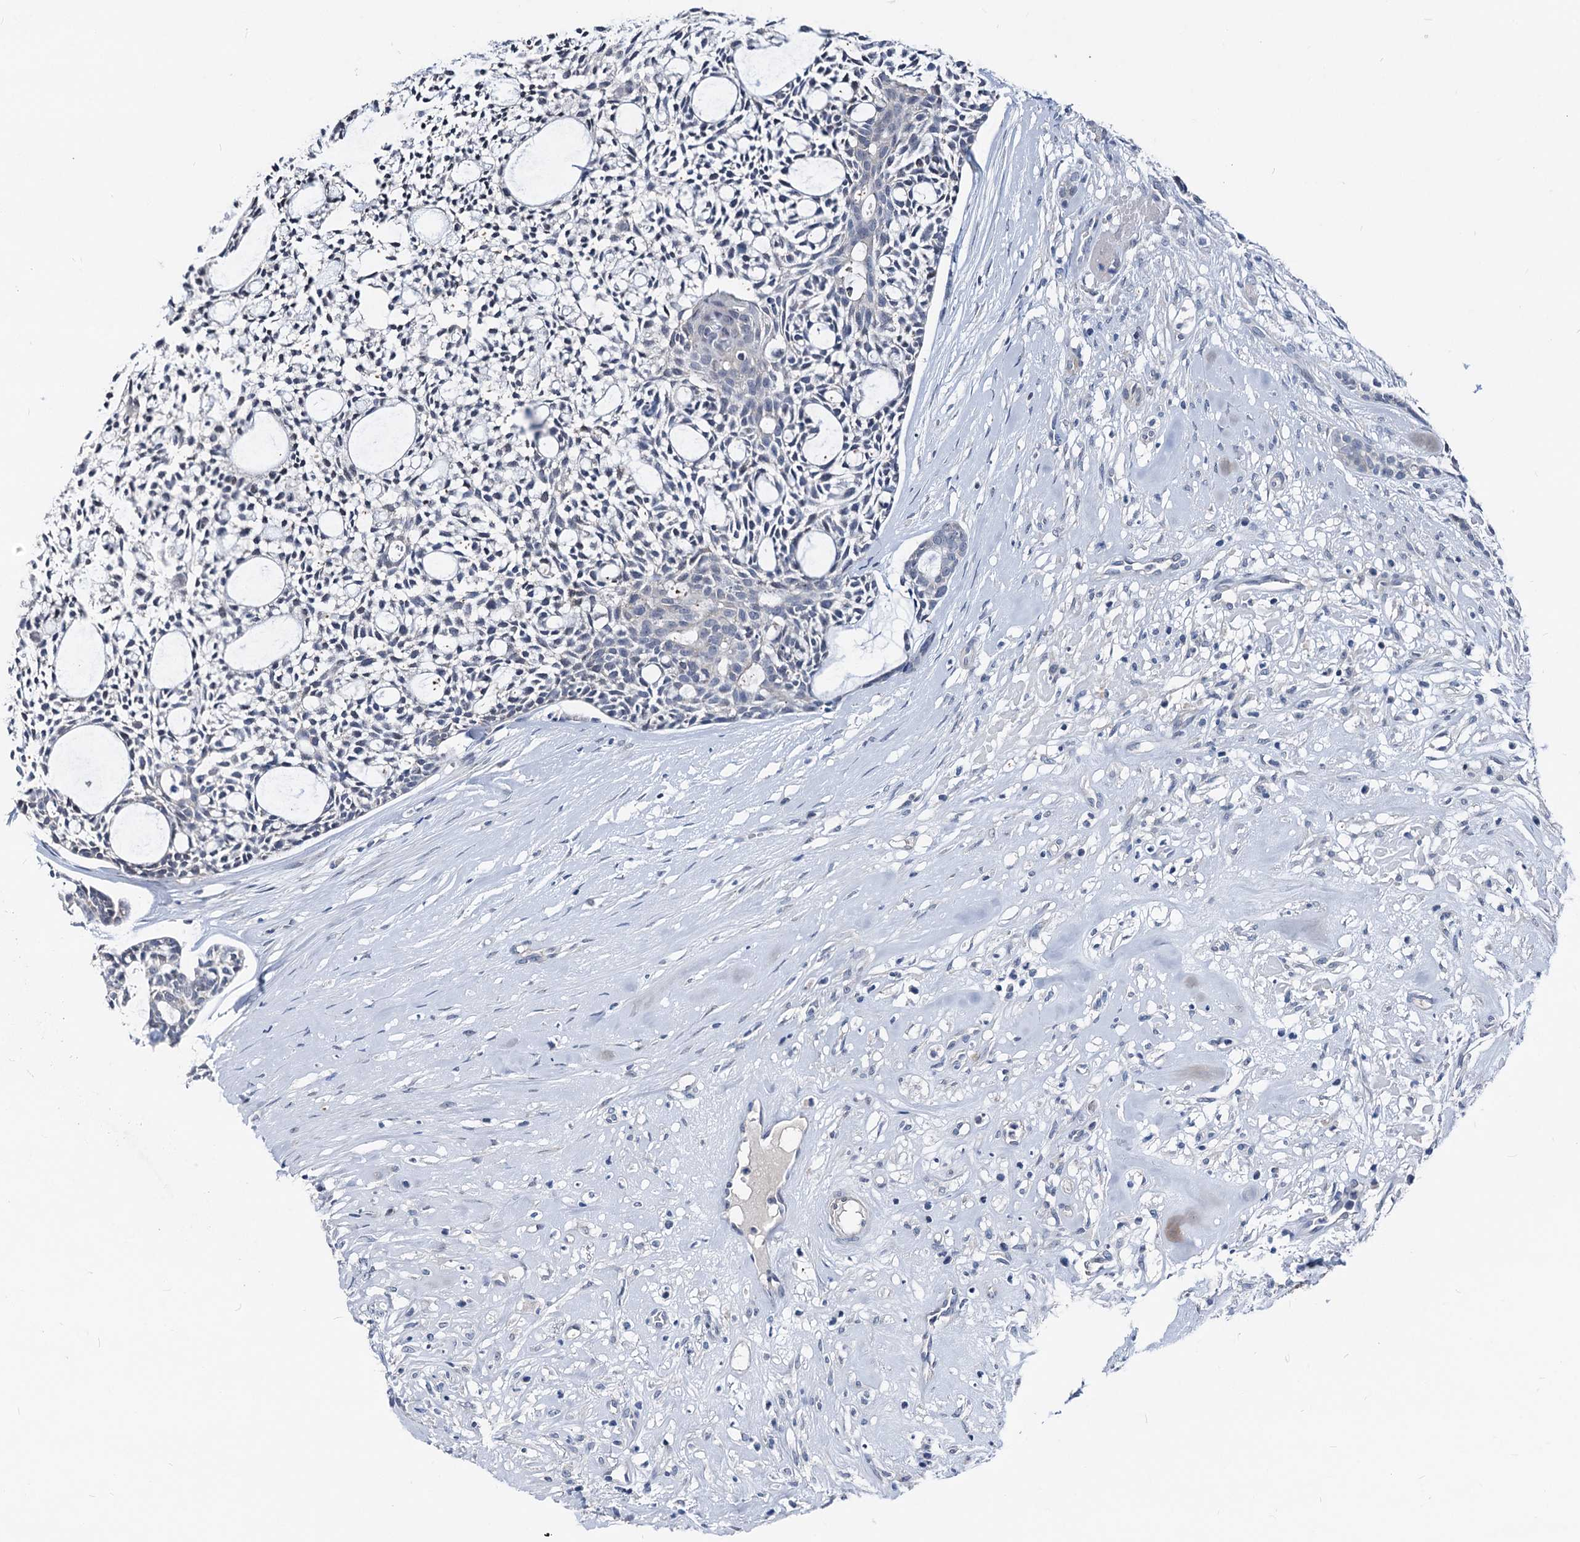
{"staining": {"intensity": "negative", "quantity": "none", "location": "none"}, "tissue": "head and neck cancer", "cell_type": "Tumor cells", "image_type": "cancer", "snomed": [{"axis": "morphology", "description": "Adenocarcinoma, NOS"}, {"axis": "topography", "description": "Subcutis"}, {"axis": "topography", "description": "Head-Neck"}], "caption": "Tumor cells are negative for brown protein staining in head and neck cancer (adenocarcinoma).", "gene": "GLO1", "patient": {"sex": "female", "age": 73}}